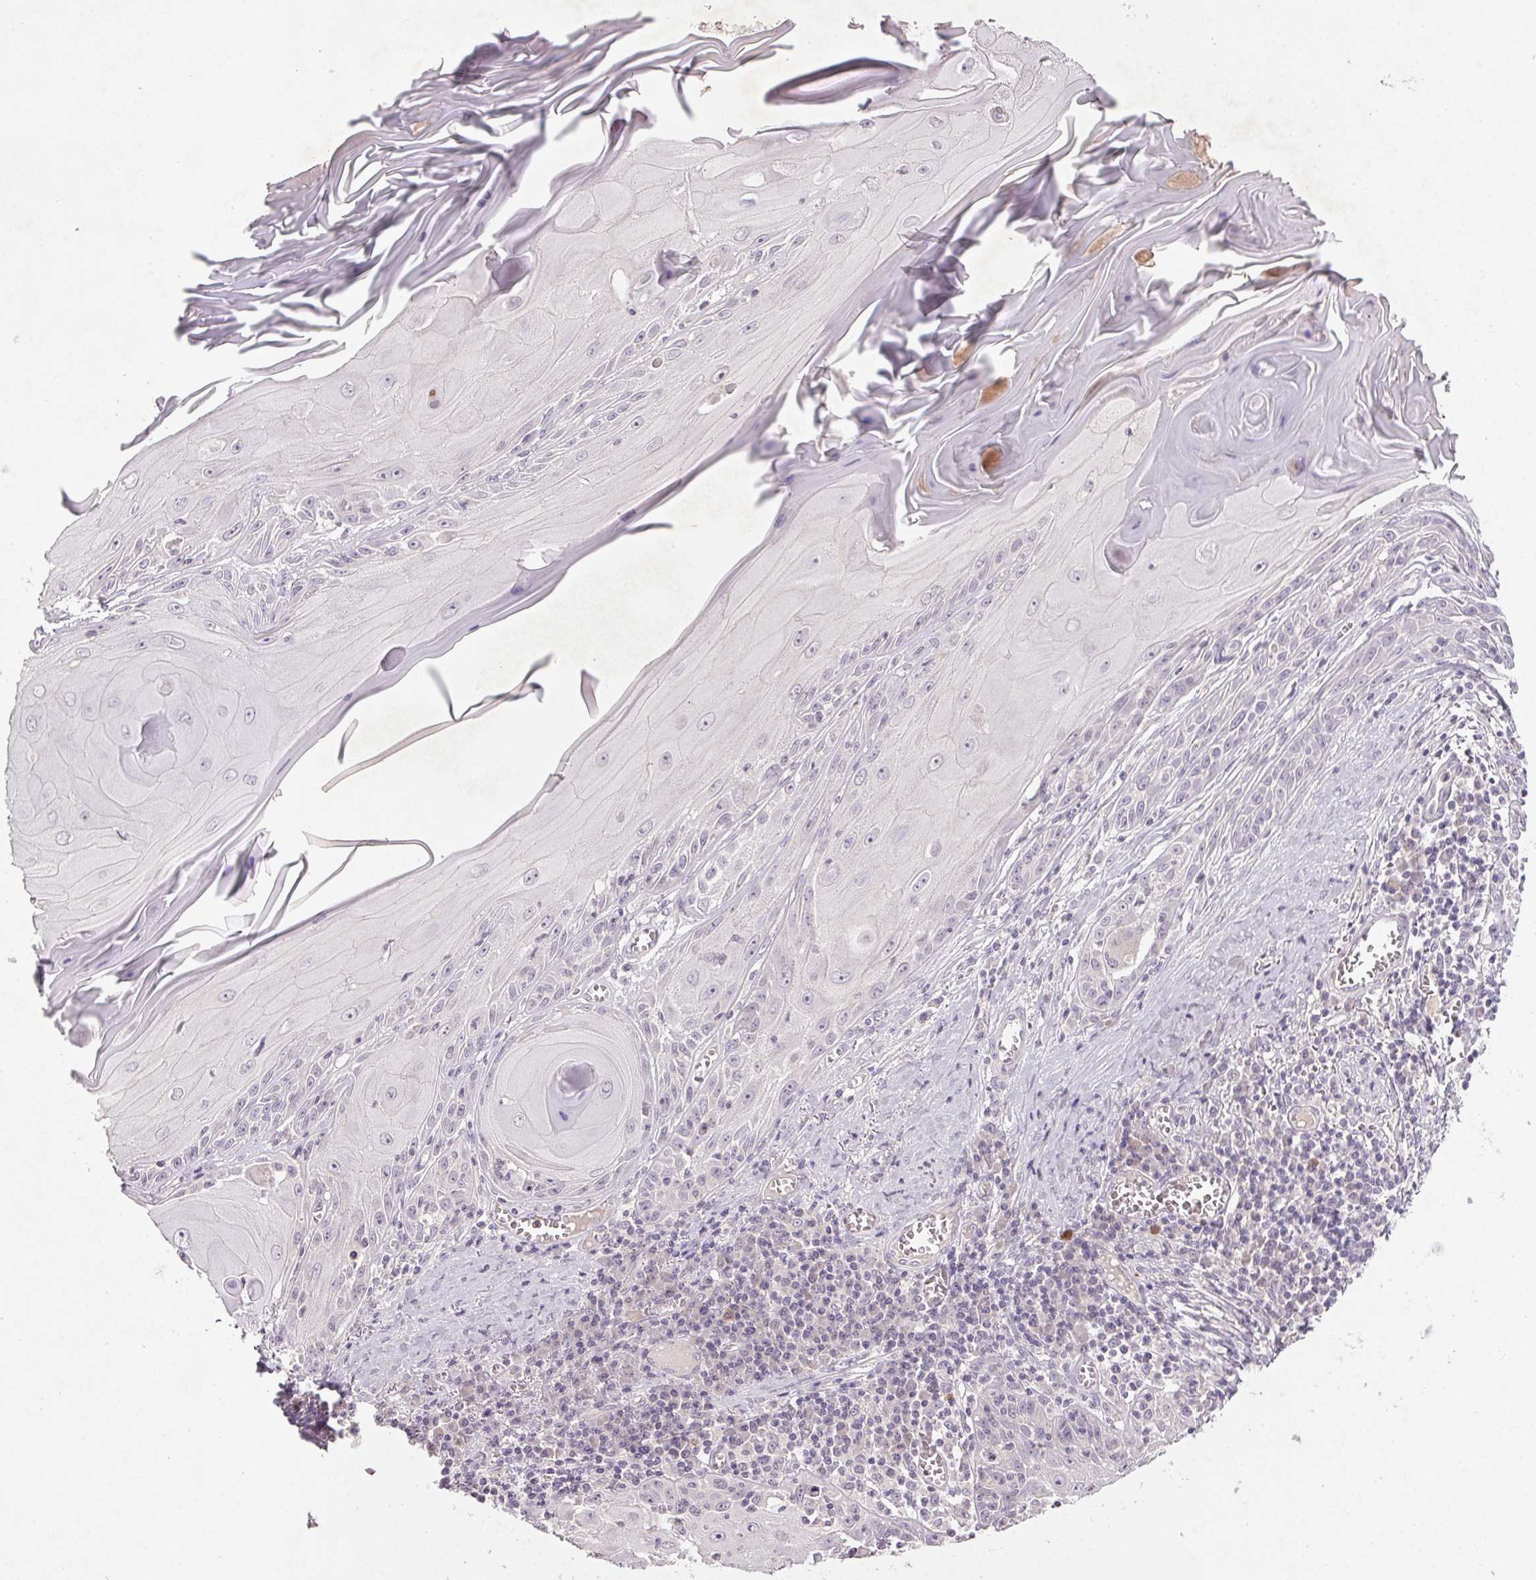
{"staining": {"intensity": "negative", "quantity": "none", "location": "none"}, "tissue": "skin cancer", "cell_type": "Tumor cells", "image_type": "cancer", "snomed": [{"axis": "morphology", "description": "Squamous cell carcinoma, NOS"}, {"axis": "topography", "description": "Skin"}, {"axis": "topography", "description": "Vulva"}], "caption": "This is a histopathology image of immunohistochemistry staining of squamous cell carcinoma (skin), which shows no positivity in tumor cells.", "gene": "KLRC3", "patient": {"sex": "female", "age": 85}}